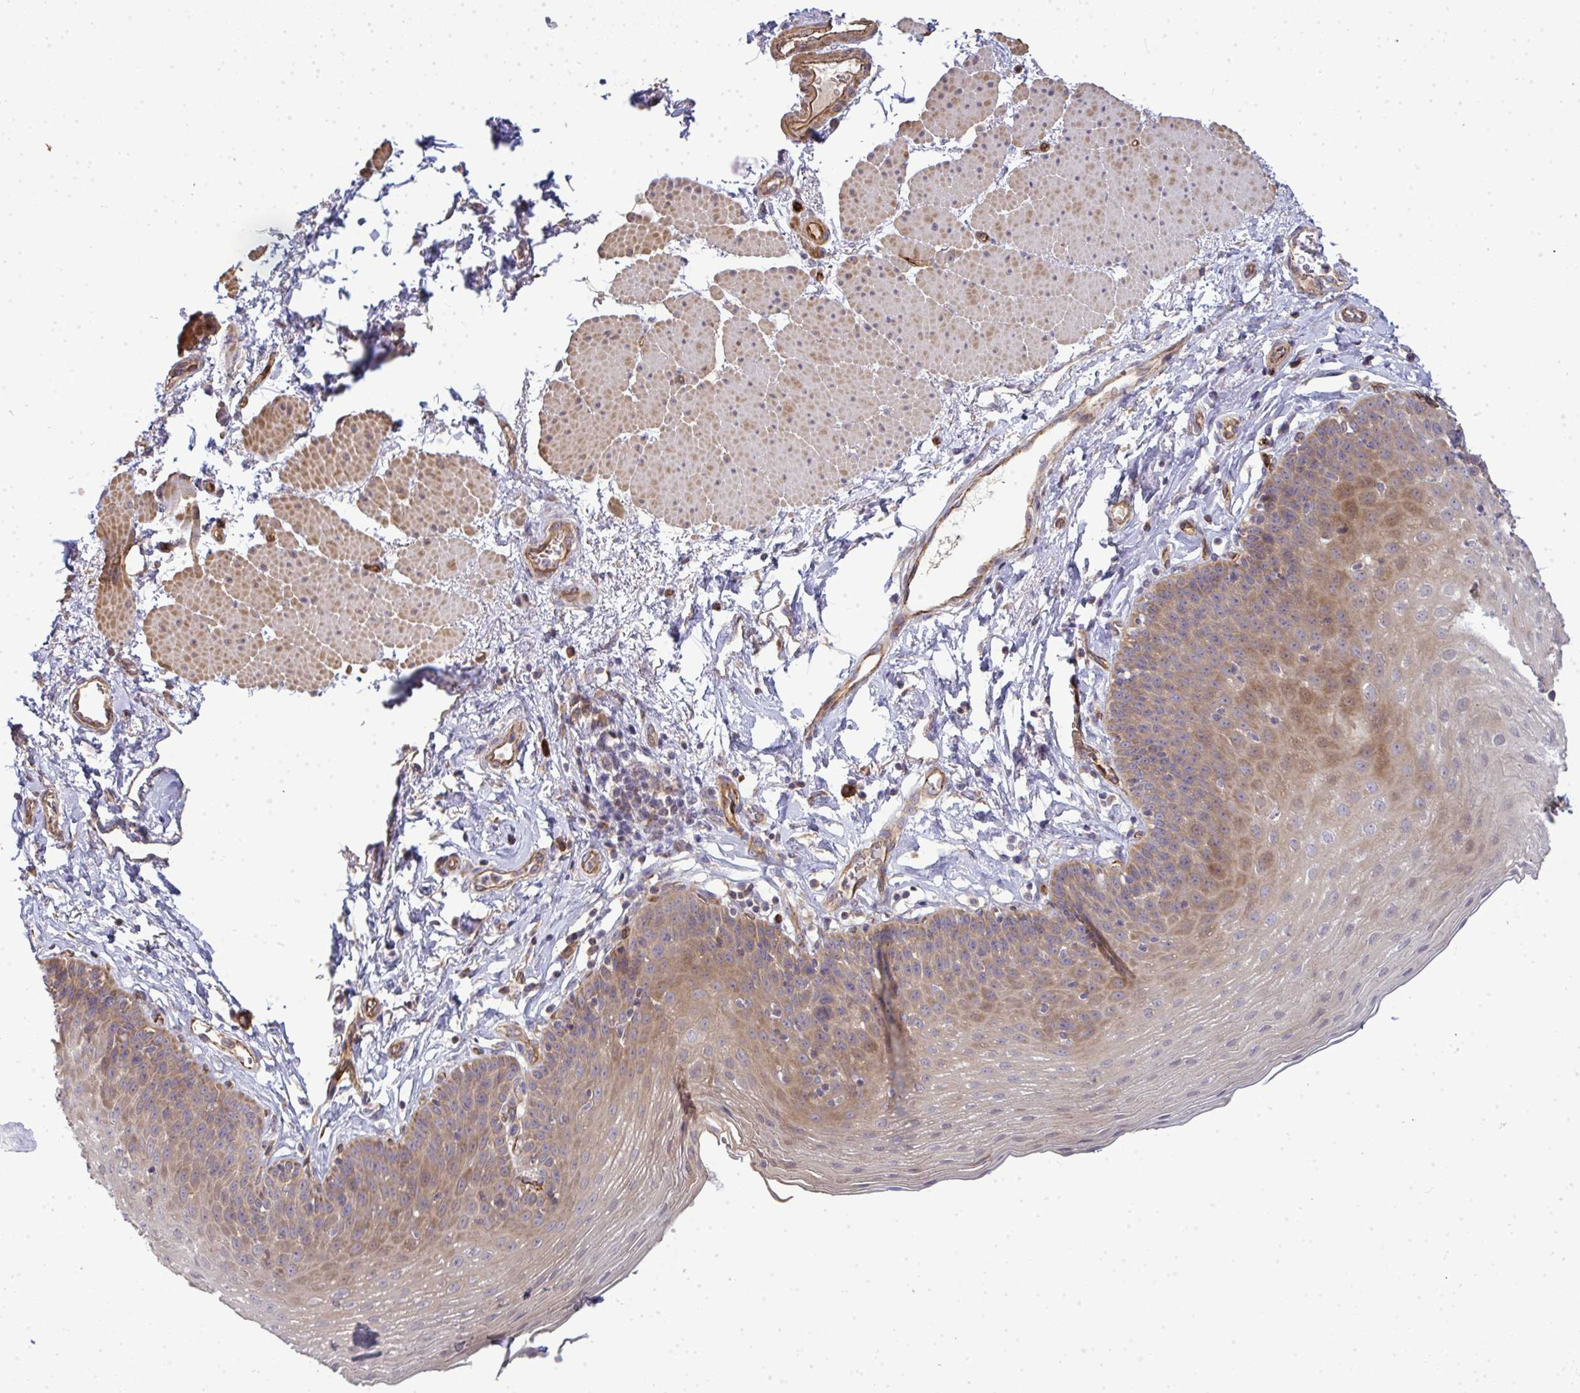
{"staining": {"intensity": "moderate", "quantity": "25%-75%", "location": "cytoplasmic/membranous"}, "tissue": "esophagus", "cell_type": "Squamous epithelial cells", "image_type": "normal", "snomed": [{"axis": "morphology", "description": "Normal tissue, NOS"}, {"axis": "topography", "description": "Esophagus"}], "caption": "Immunohistochemical staining of unremarkable human esophagus reveals medium levels of moderate cytoplasmic/membranous expression in about 25%-75% of squamous epithelial cells. The staining was performed using DAB, with brown indicating positive protein expression. Nuclei are stained blue with hematoxylin.", "gene": "B4GALT6", "patient": {"sex": "female", "age": 81}}